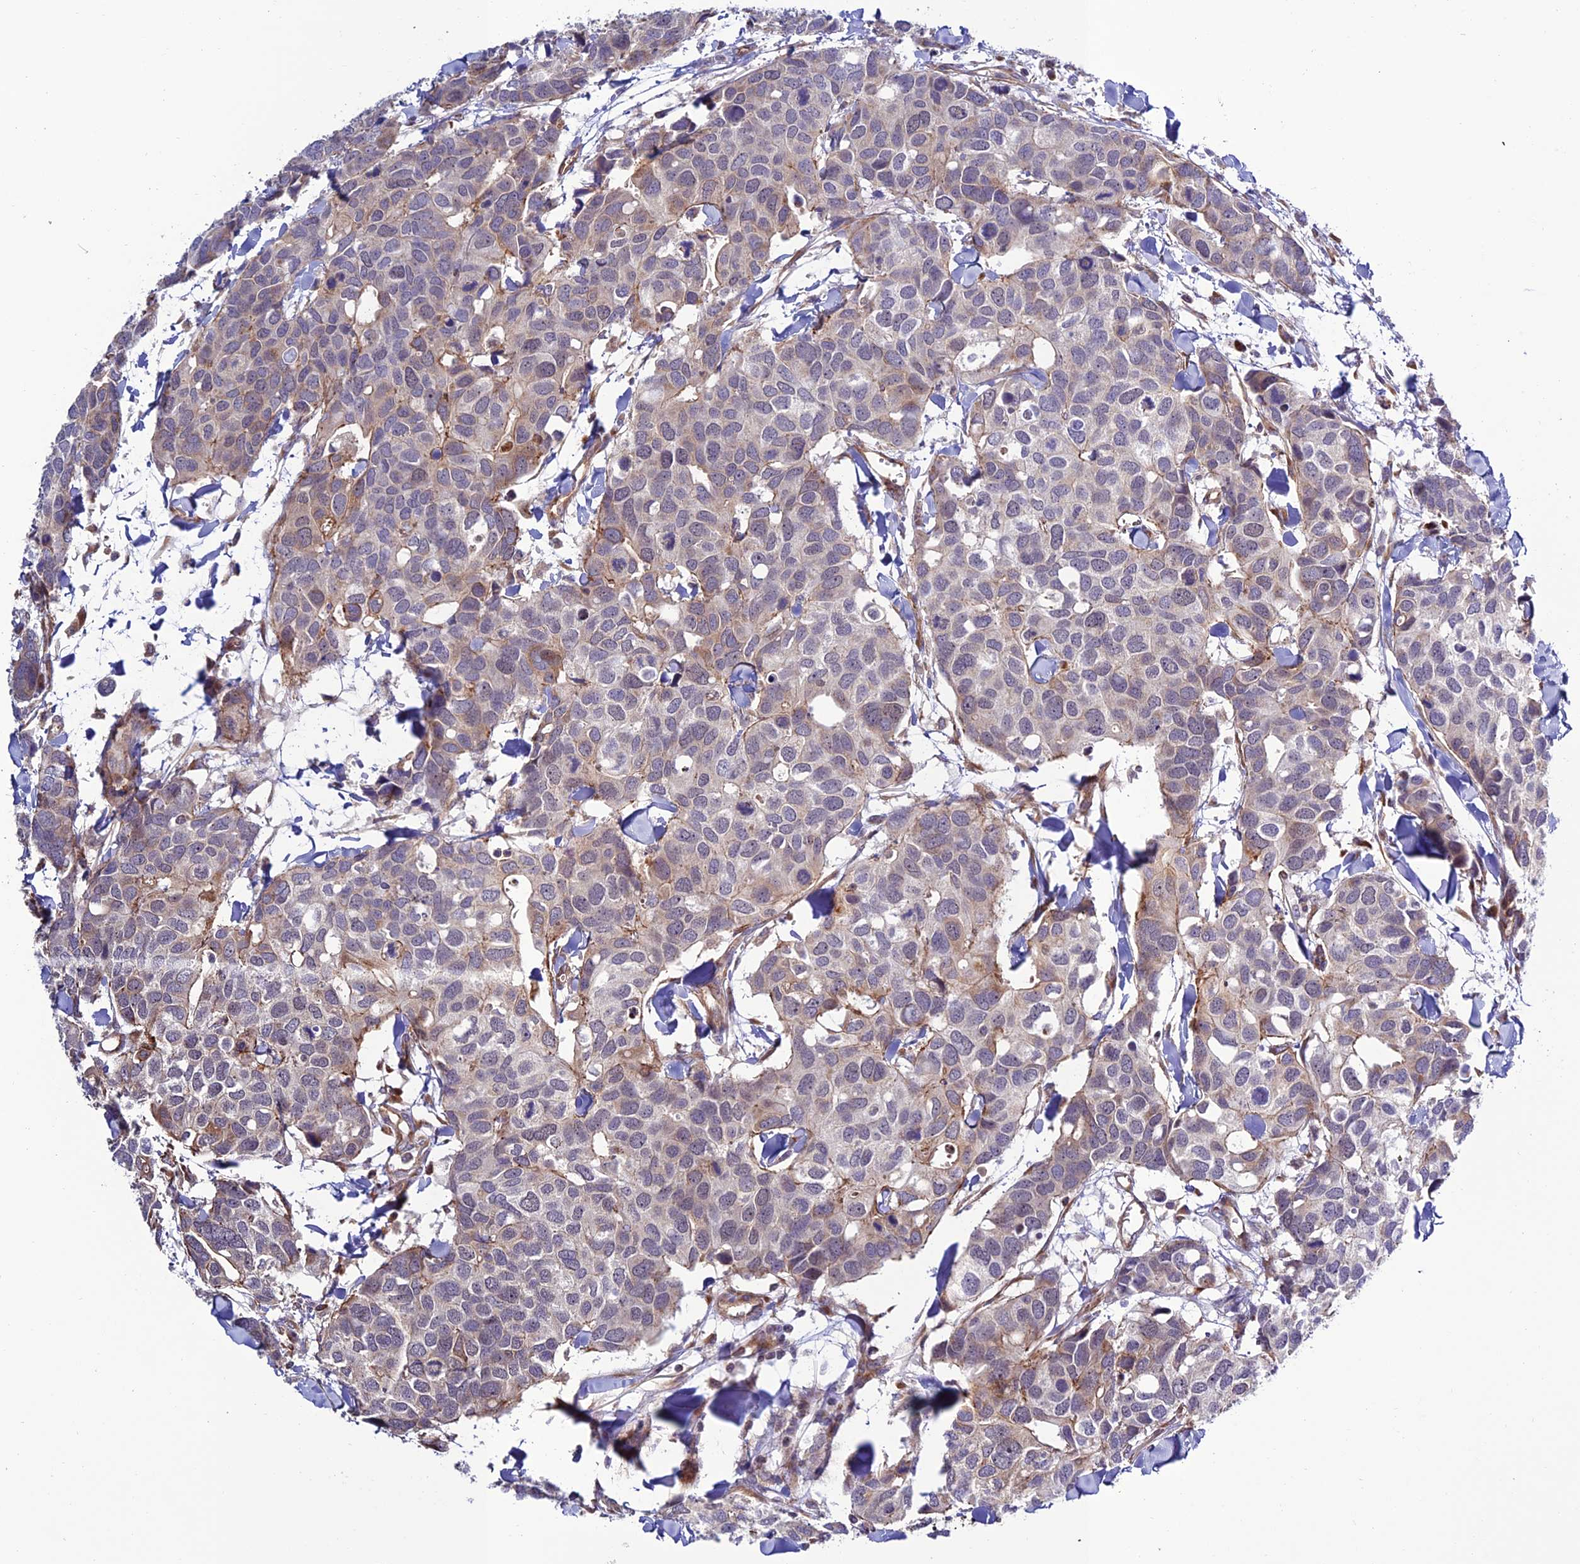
{"staining": {"intensity": "negative", "quantity": "none", "location": "none"}, "tissue": "breast cancer", "cell_type": "Tumor cells", "image_type": "cancer", "snomed": [{"axis": "morphology", "description": "Duct carcinoma"}, {"axis": "topography", "description": "Breast"}], "caption": "High power microscopy photomicrograph of an immunohistochemistry micrograph of infiltrating ductal carcinoma (breast), revealing no significant staining in tumor cells.", "gene": "TNIP3", "patient": {"sex": "female", "age": 83}}